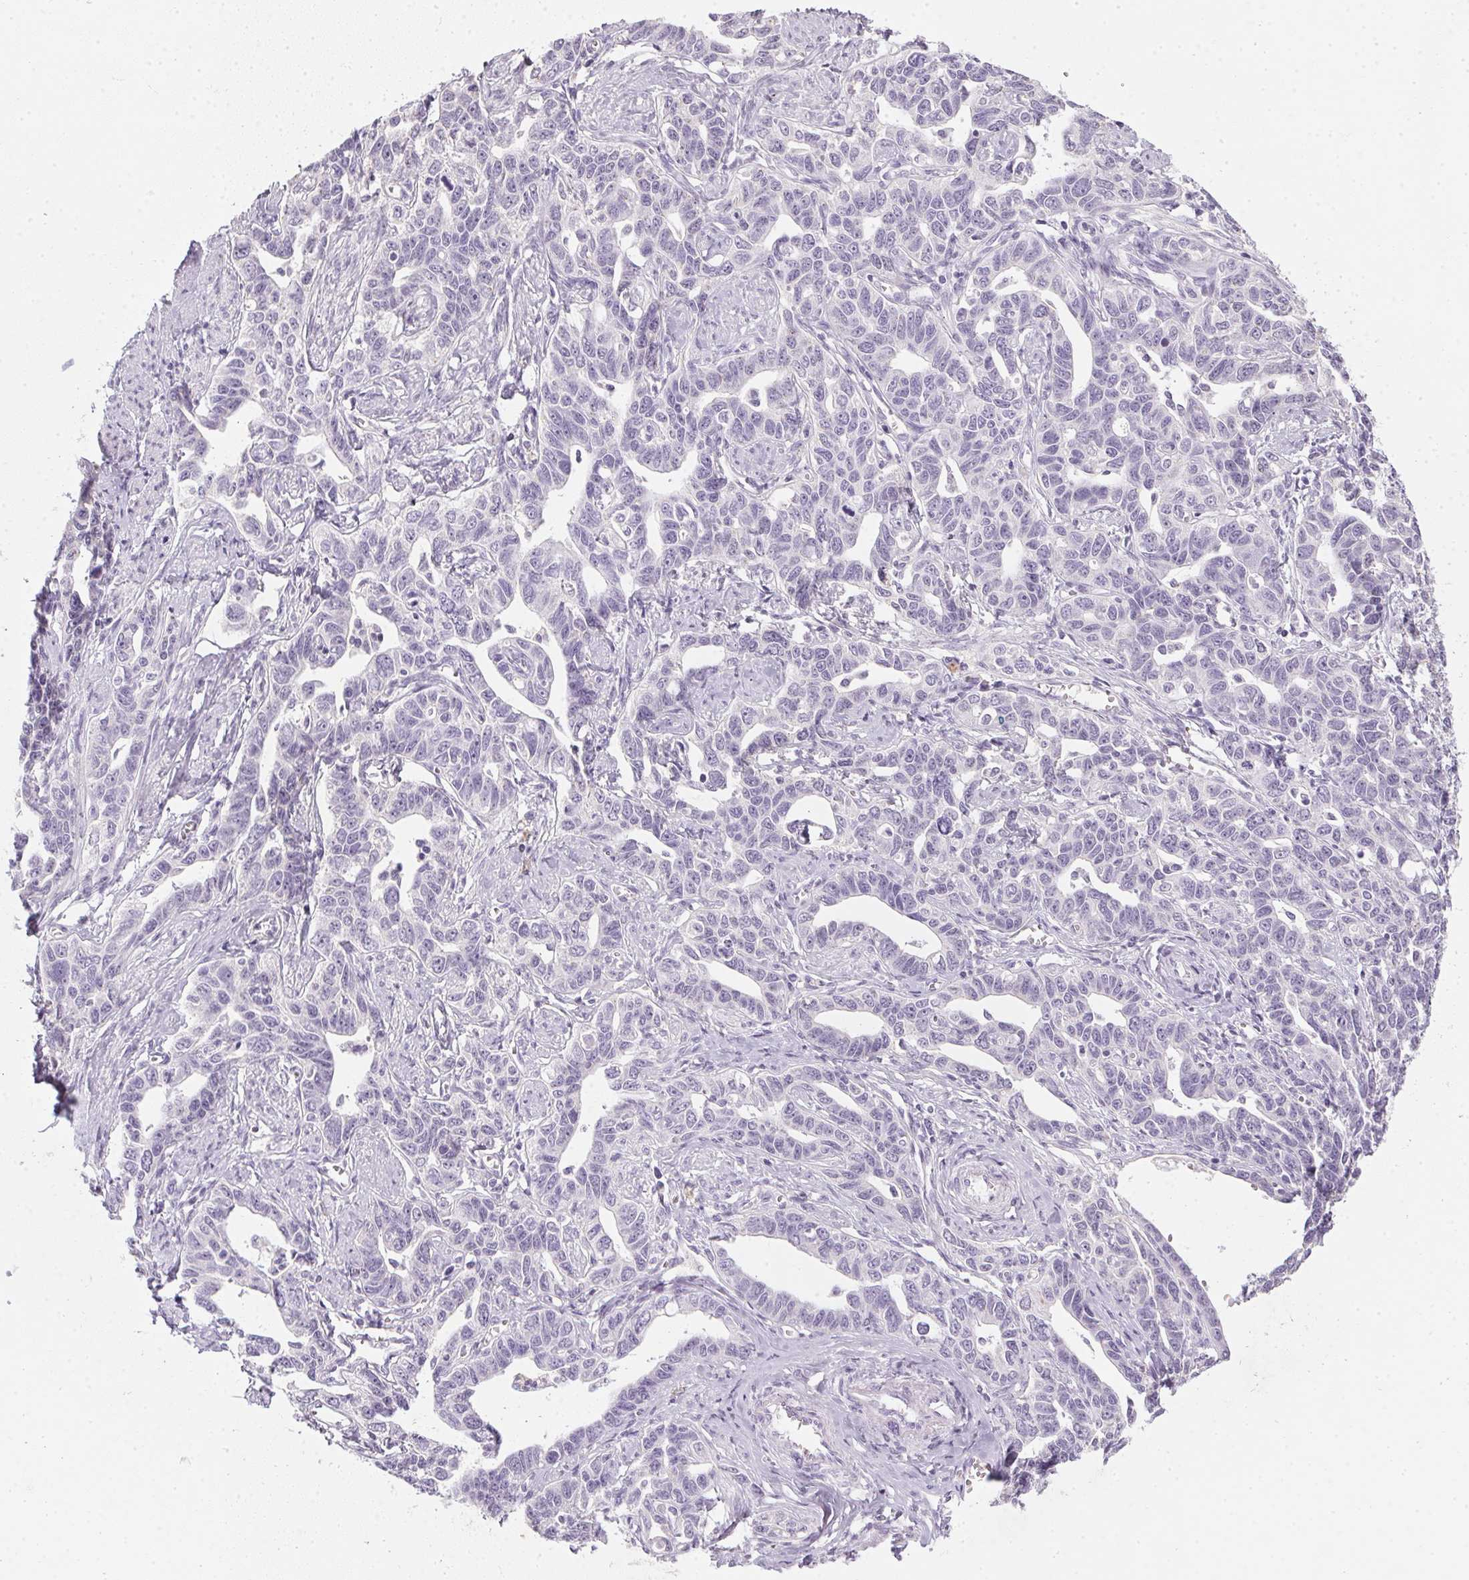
{"staining": {"intensity": "negative", "quantity": "none", "location": "none"}, "tissue": "ovarian cancer", "cell_type": "Tumor cells", "image_type": "cancer", "snomed": [{"axis": "morphology", "description": "Cystadenocarcinoma, serous, NOS"}, {"axis": "topography", "description": "Ovary"}], "caption": "Immunohistochemistry of human ovarian cancer displays no expression in tumor cells. Brightfield microscopy of immunohistochemistry (IHC) stained with DAB (3,3'-diaminobenzidine) (brown) and hematoxylin (blue), captured at high magnification.", "gene": "TMEM72", "patient": {"sex": "female", "age": 69}}